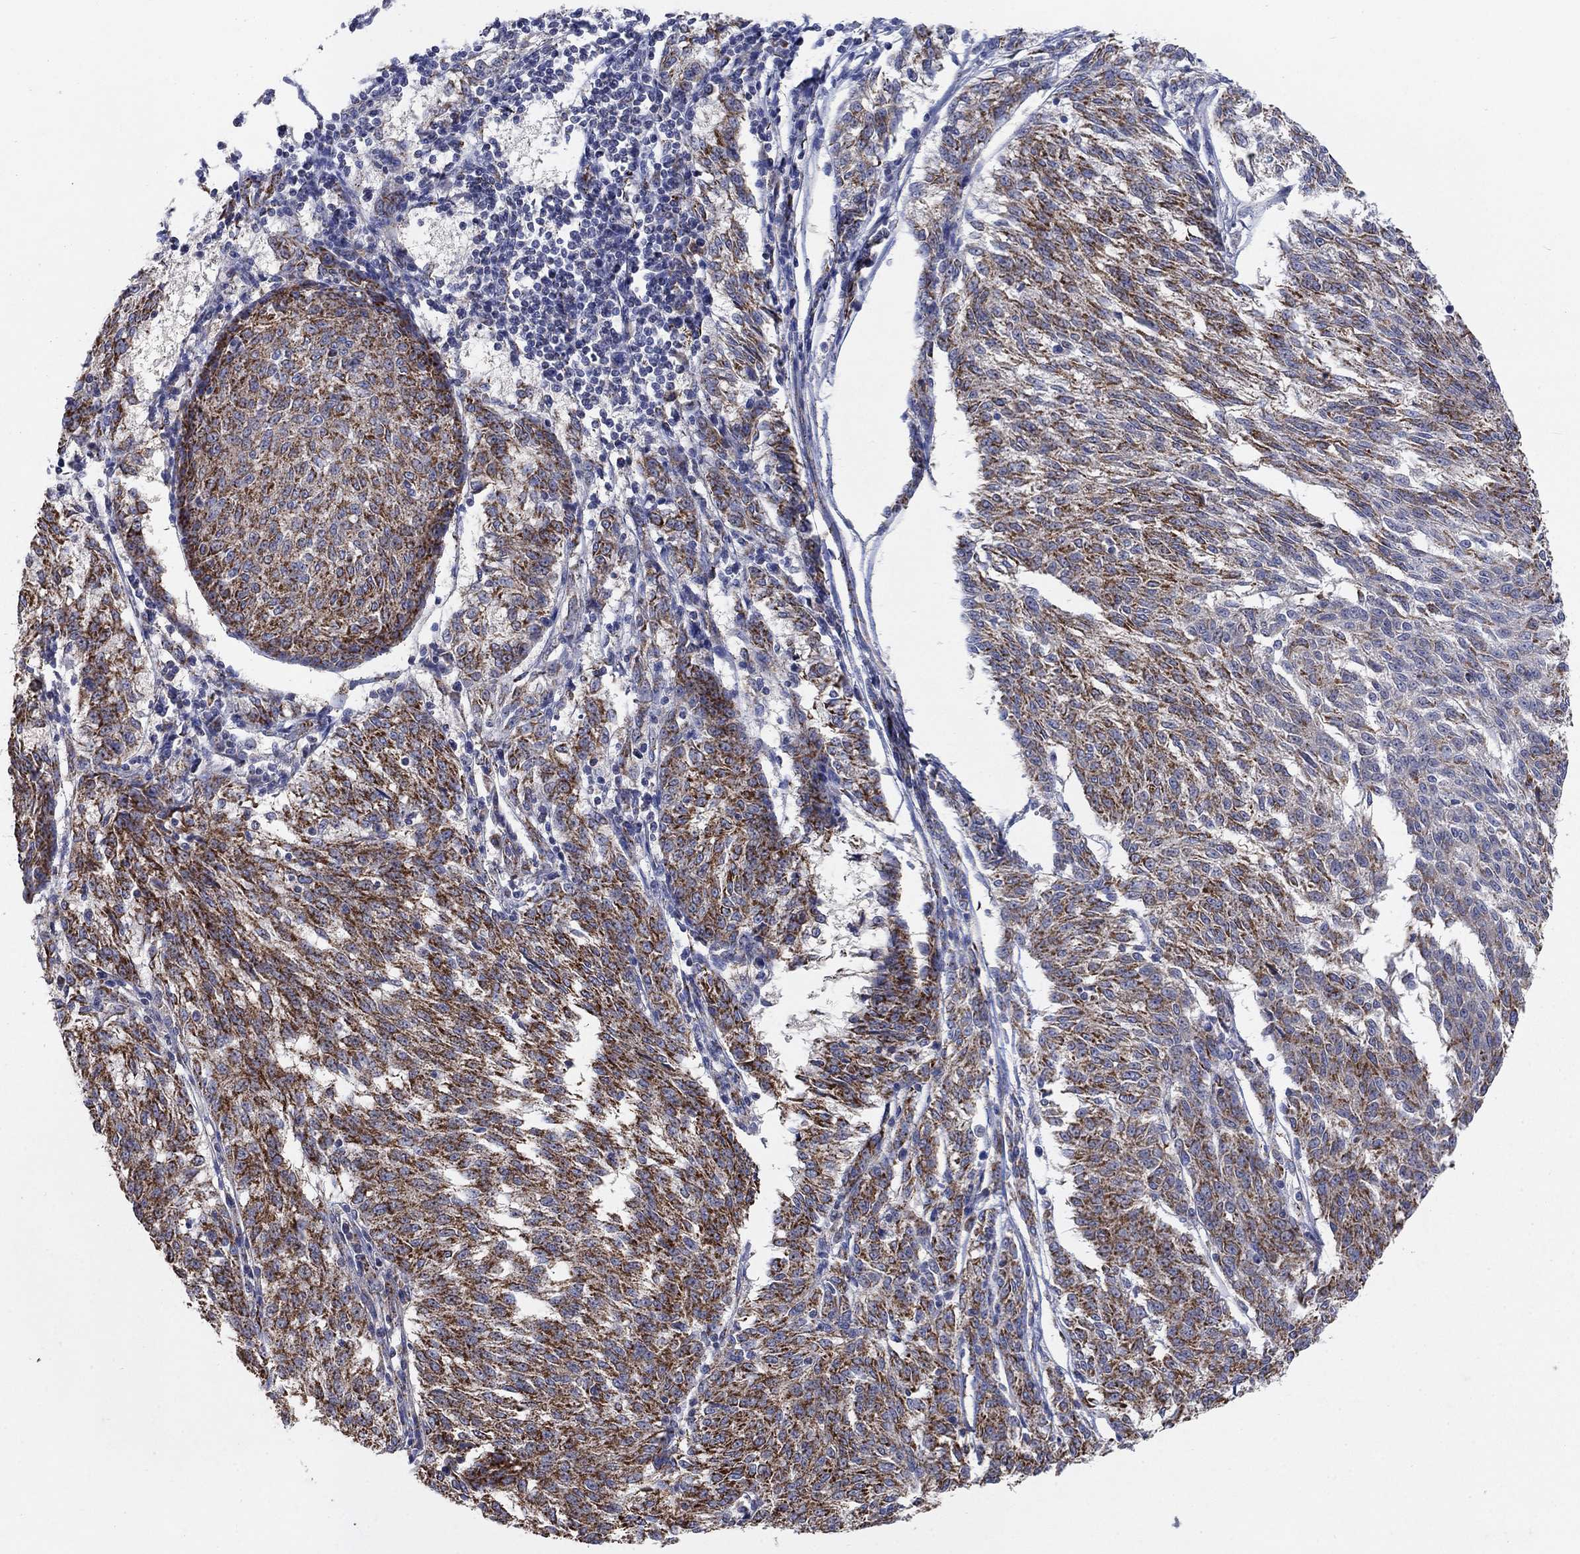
{"staining": {"intensity": "strong", "quantity": "25%-75%", "location": "cytoplasmic/membranous"}, "tissue": "melanoma", "cell_type": "Tumor cells", "image_type": "cancer", "snomed": [{"axis": "morphology", "description": "Malignant melanoma, NOS"}, {"axis": "topography", "description": "Skin"}], "caption": "Immunohistochemistry (IHC) of human melanoma demonstrates high levels of strong cytoplasmic/membranous staining in about 25%-75% of tumor cells.", "gene": "PNPLA2", "patient": {"sex": "female", "age": 72}}